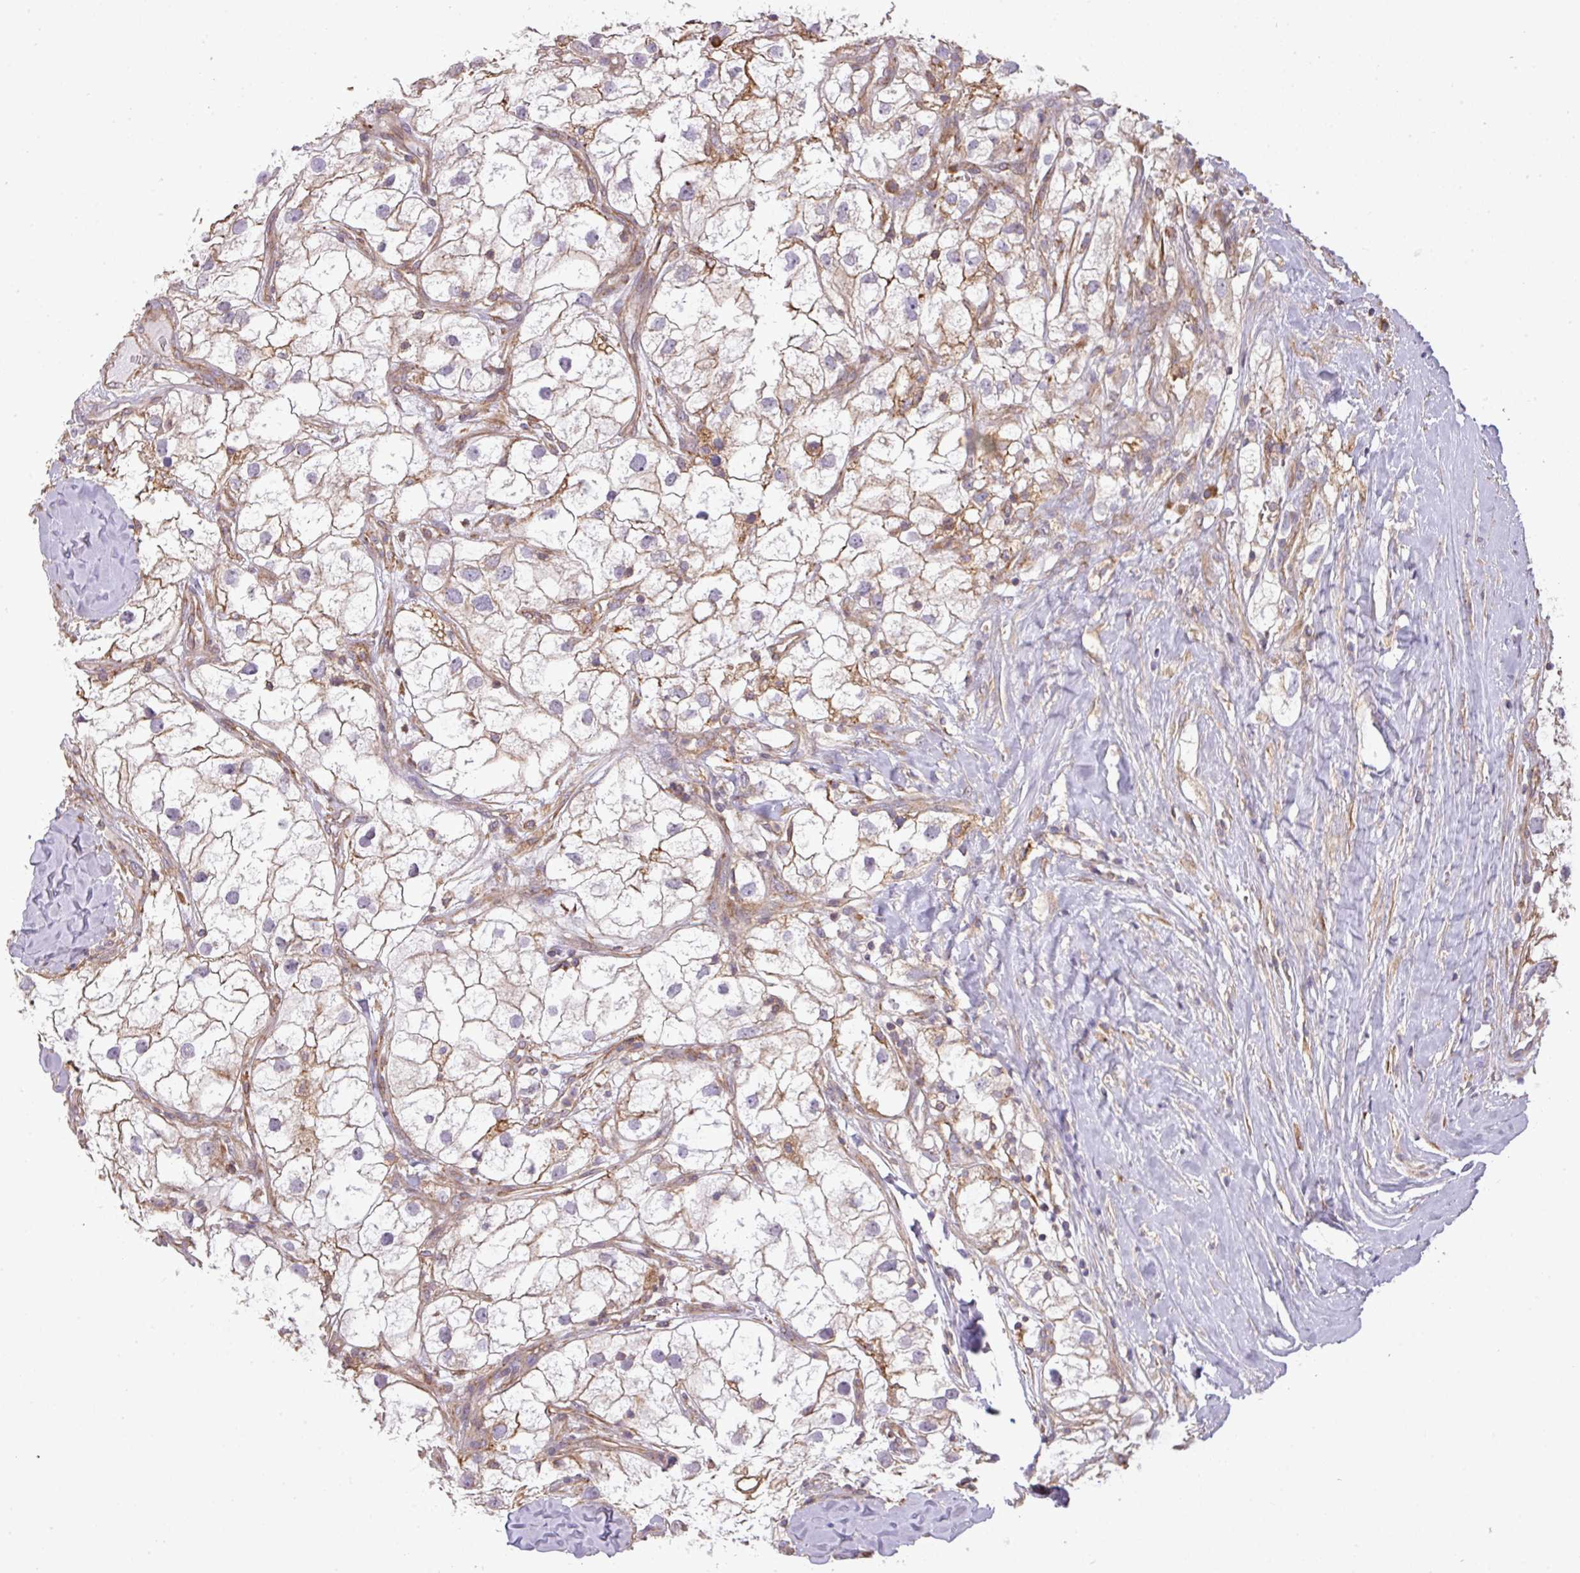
{"staining": {"intensity": "moderate", "quantity": "25%-75%", "location": "cytoplasmic/membranous"}, "tissue": "renal cancer", "cell_type": "Tumor cells", "image_type": "cancer", "snomed": [{"axis": "morphology", "description": "Adenocarcinoma, NOS"}, {"axis": "topography", "description": "Kidney"}], "caption": "Immunohistochemistry (IHC) micrograph of neoplastic tissue: human adenocarcinoma (renal) stained using immunohistochemistry (IHC) reveals medium levels of moderate protein expression localized specifically in the cytoplasmic/membranous of tumor cells, appearing as a cytoplasmic/membranous brown color.", "gene": "LRRC41", "patient": {"sex": "male", "age": 59}}